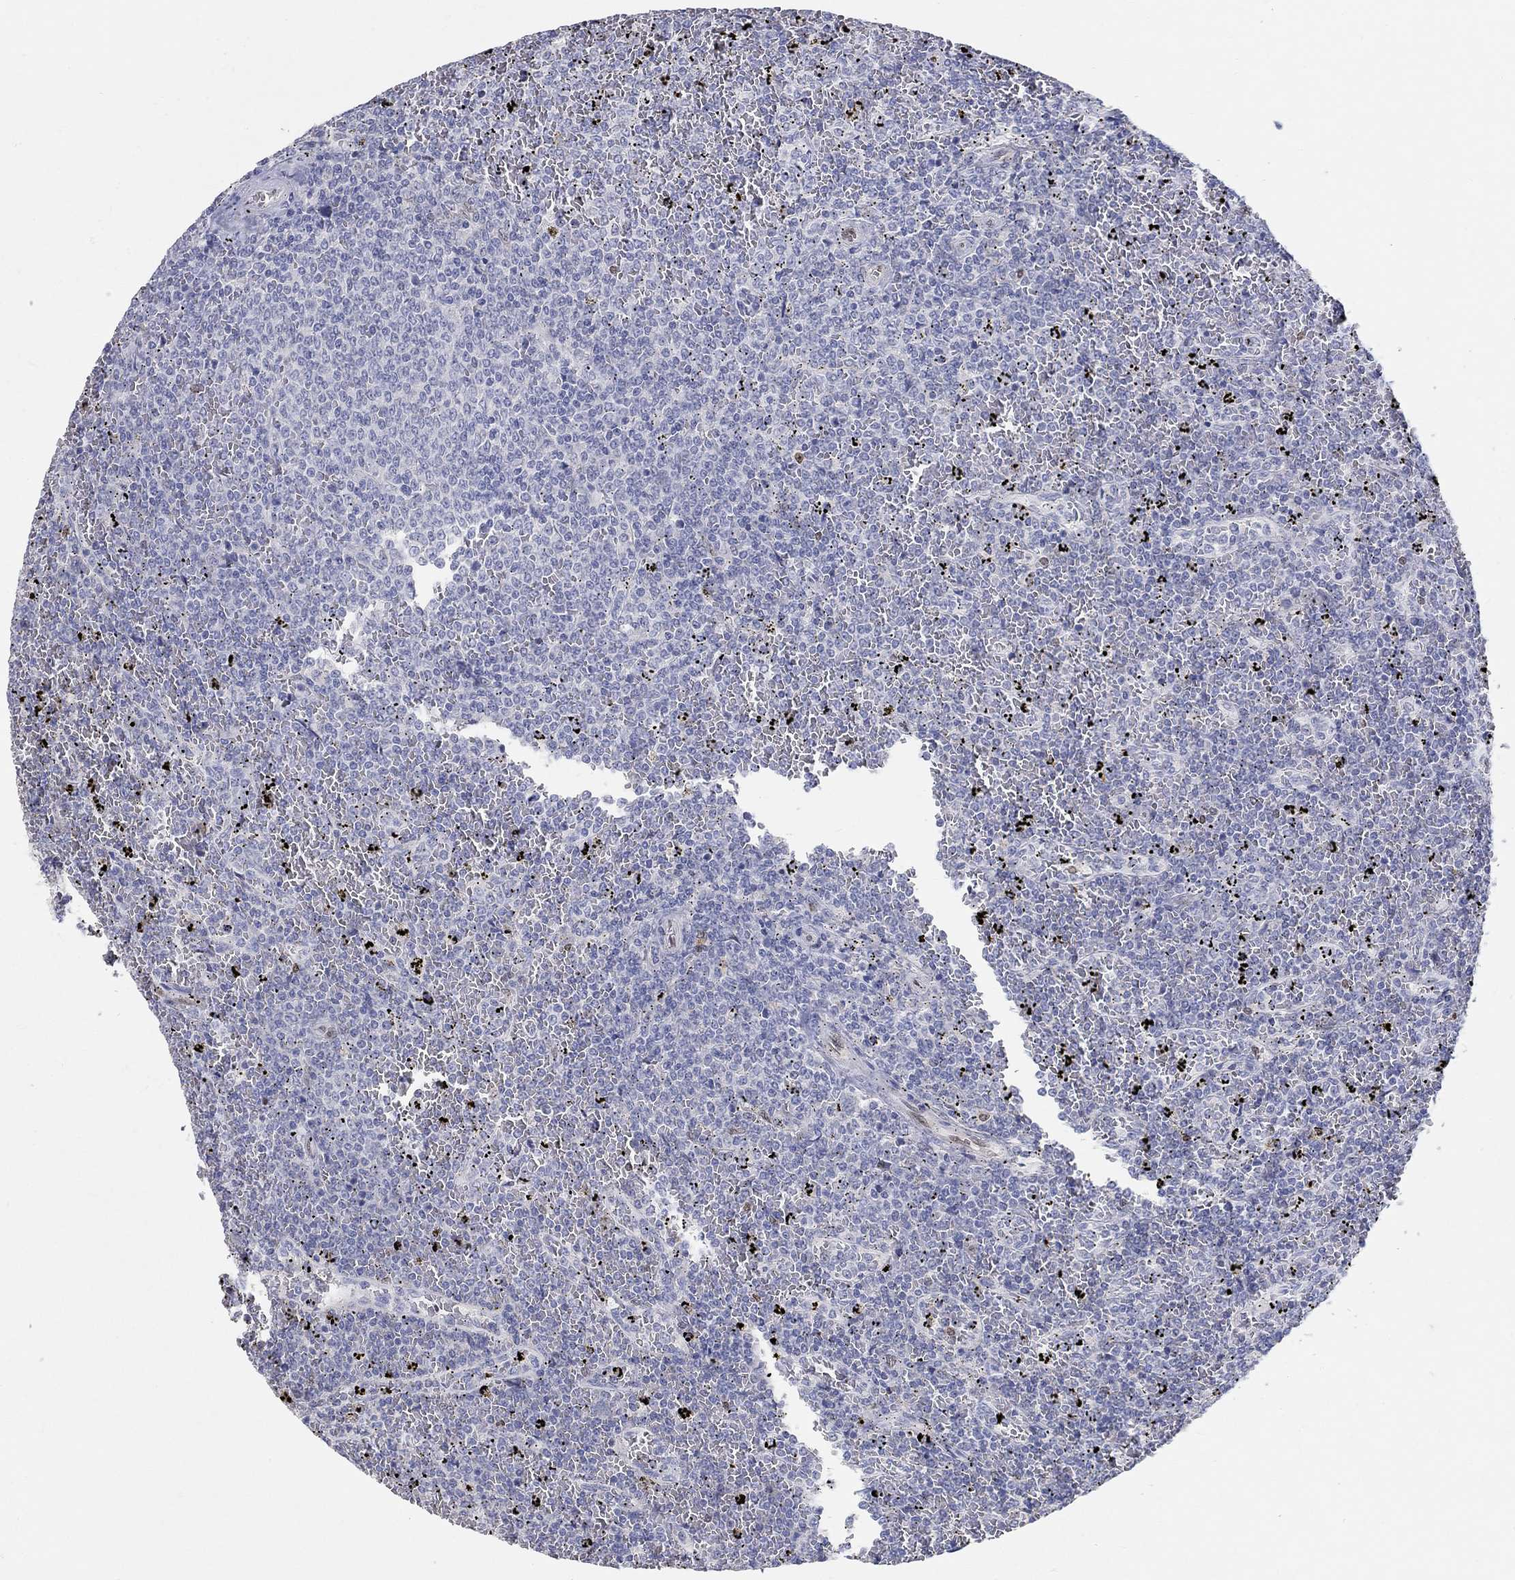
{"staining": {"intensity": "negative", "quantity": "none", "location": "none"}, "tissue": "lymphoma", "cell_type": "Tumor cells", "image_type": "cancer", "snomed": [{"axis": "morphology", "description": "Malignant lymphoma, non-Hodgkin's type, Low grade"}, {"axis": "topography", "description": "Spleen"}], "caption": "Image shows no significant protein expression in tumor cells of low-grade malignant lymphoma, non-Hodgkin's type.", "gene": "FGF2", "patient": {"sex": "female", "age": 77}}